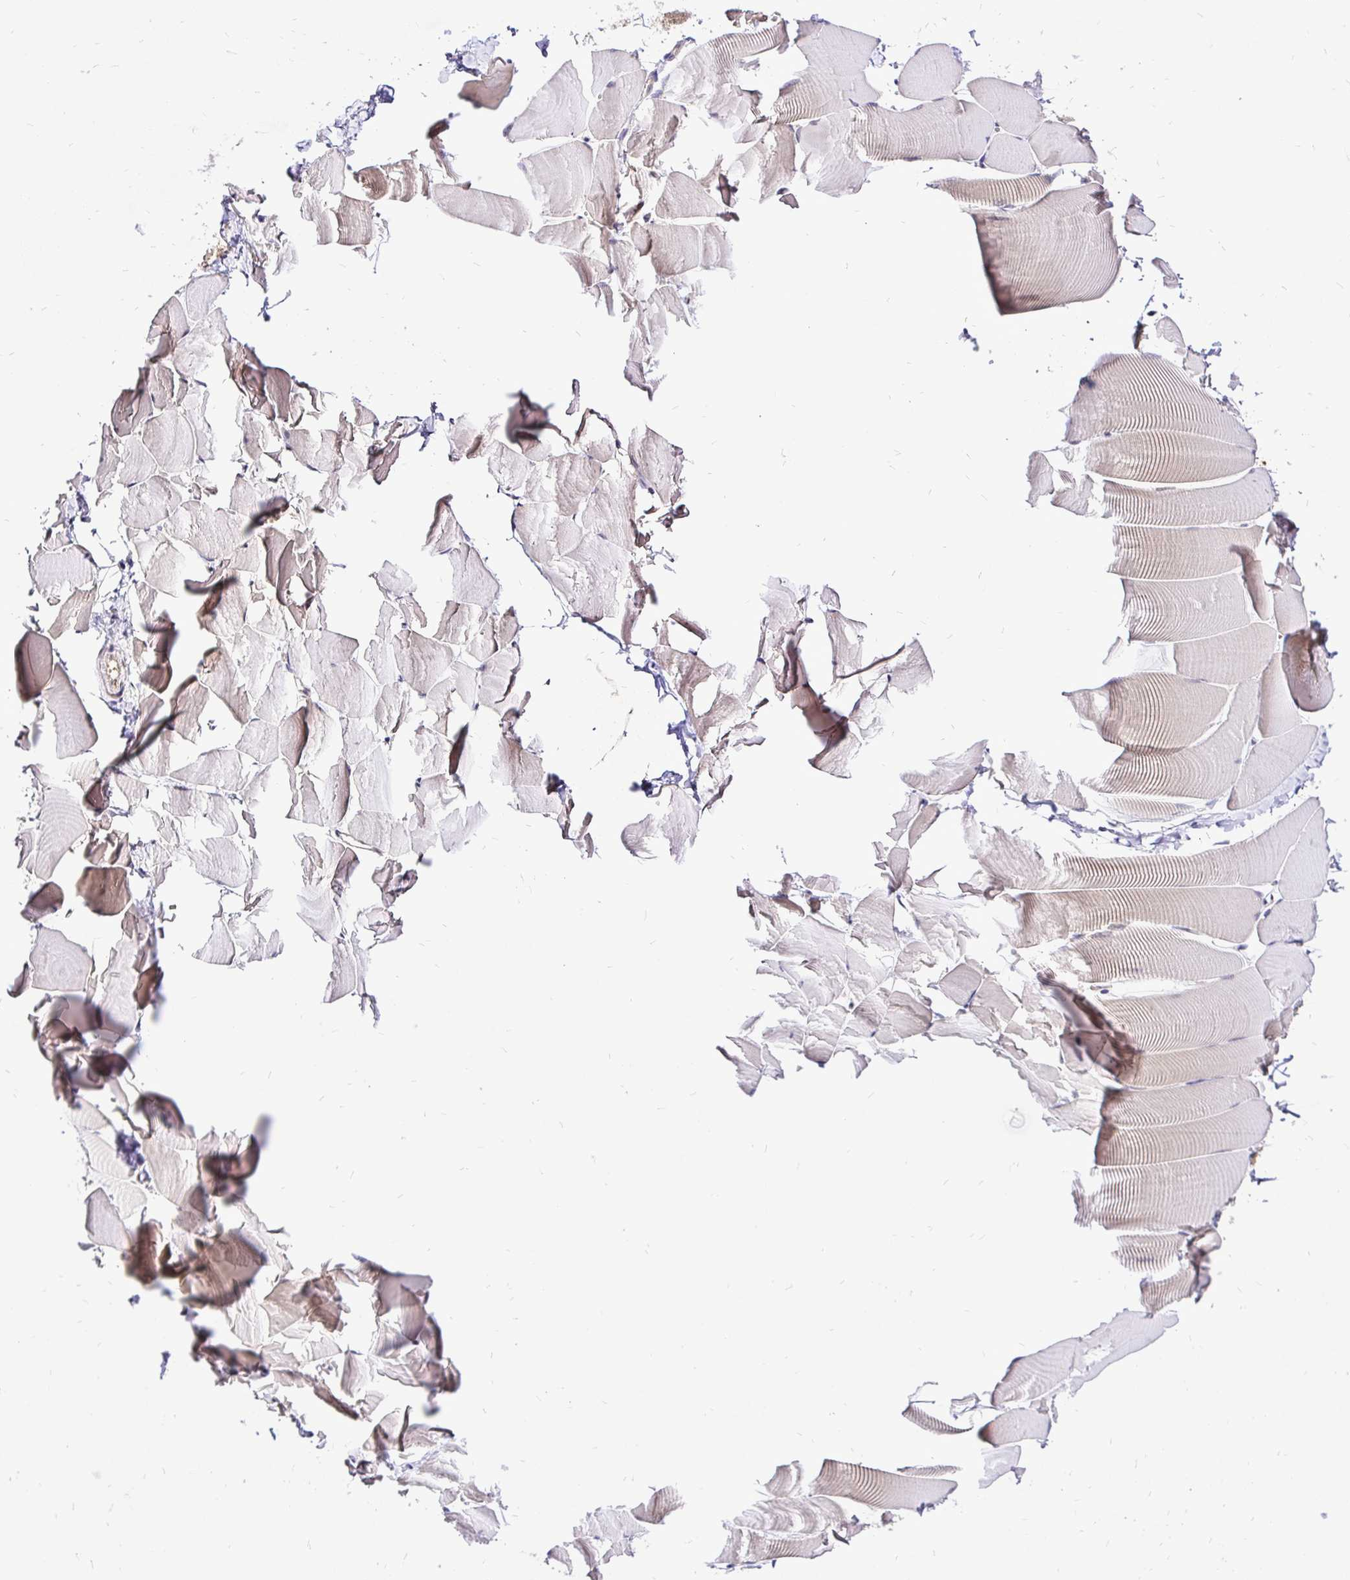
{"staining": {"intensity": "weak", "quantity": "<25%", "location": "cytoplasmic/membranous"}, "tissue": "skeletal muscle", "cell_type": "Myocytes", "image_type": "normal", "snomed": [{"axis": "morphology", "description": "Normal tissue, NOS"}, {"axis": "topography", "description": "Skeletal muscle"}], "caption": "Myocytes show no significant protein expression in unremarkable skeletal muscle. (Brightfield microscopy of DAB (3,3'-diaminobenzidine) immunohistochemistry at high magnification).", "gene": "UBE2M", "patient": {"sex": "male", "age": 25}}